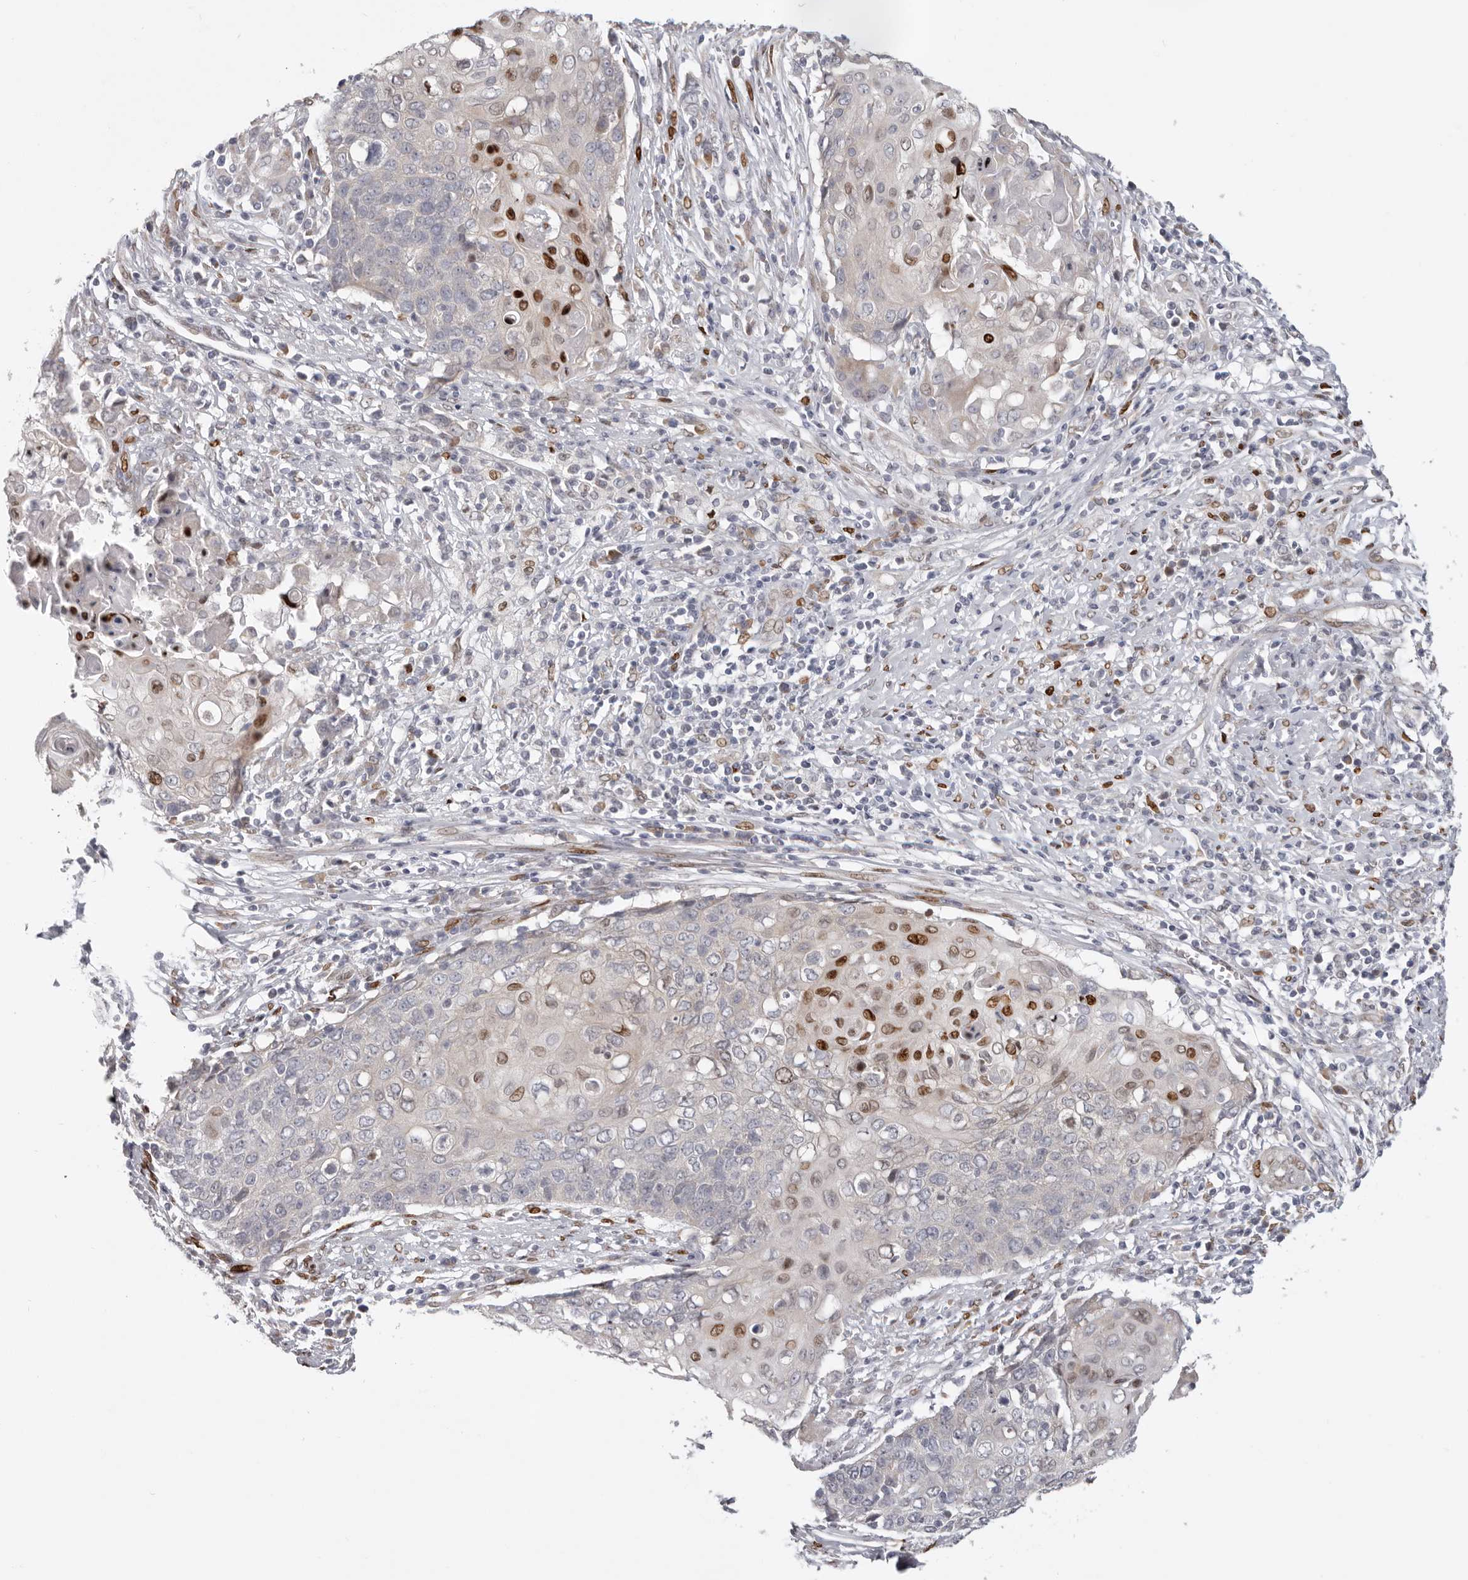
{"staining": {"intensity": "strong", "quantity": "<25%", "location": "nuclear"}, "tissue": "cervical cancer", "cell_type": "Tumor cells", "image_type": "cancer", "snomed": [{"axis": "morphology", "description": "Squamous cell carcinoma, NOS"}, {"axis": "topography", "description": "Cervix"}], "caption": "A histopathology image of human cervical cancer stained for a protein displays strong nuclear brown staining in tumor cells.", "gene": "SRP19", "patient": {"sex": "female", "age": 39}}